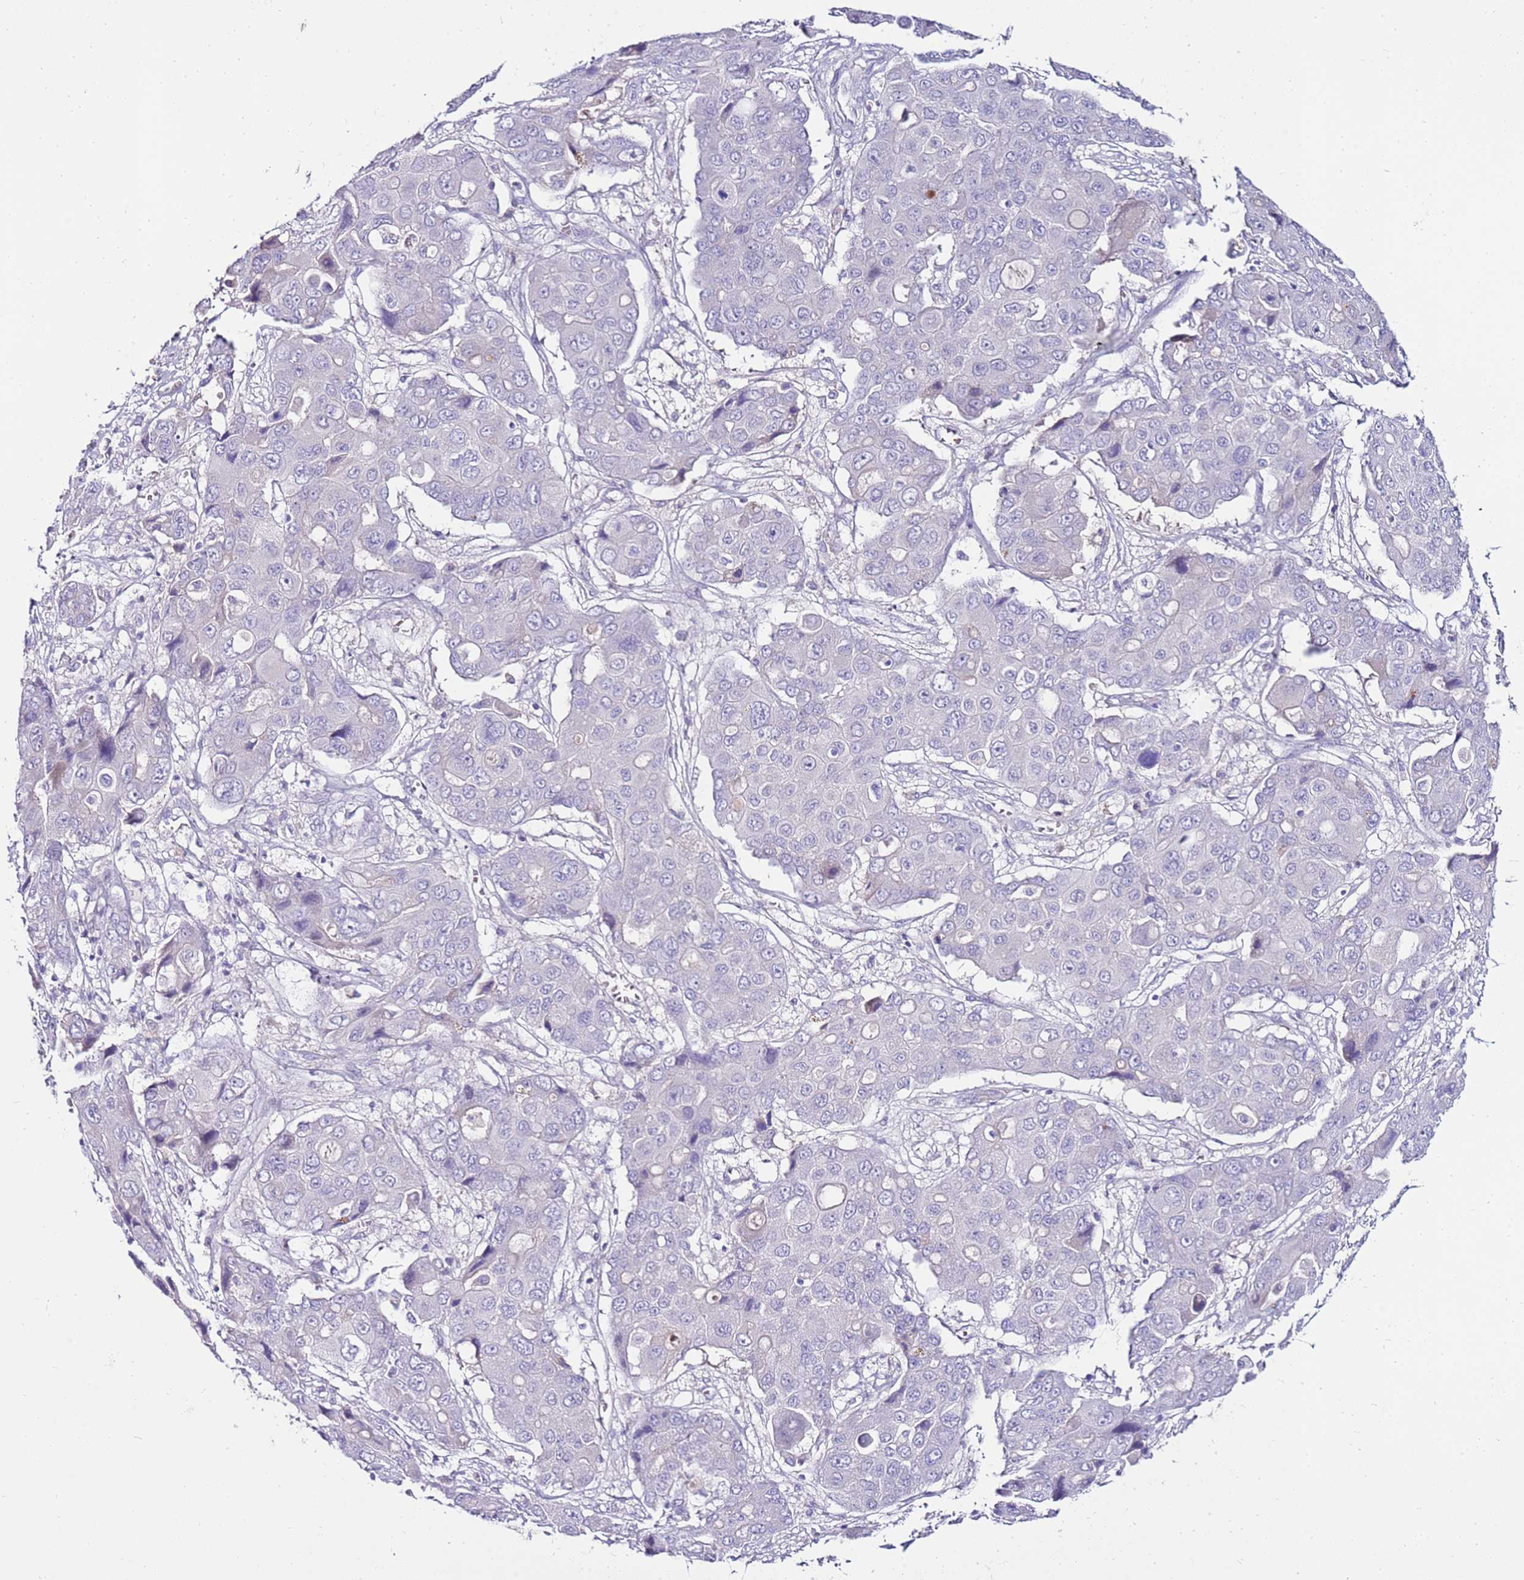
{"staining": {"intensity": "negative", "quantity": "none", "location": "none"}, "tissue": "liver cancer", "cell_type": "Tumor cells", "image_type": "cancer", "snomed": [{"axis": "morphology", "description": "Cholangiocarcinoma"}, {"axis": "topography", "description": "Liver"}], "caption": "DAB immunohistochemical staining of cholangiocarcinoma (liver) reveals no significant staining in tumor cells. (DAB IHC, high magnification).", "gene": "EVPLL", "patient": {"sex": "male", "age": 67}}